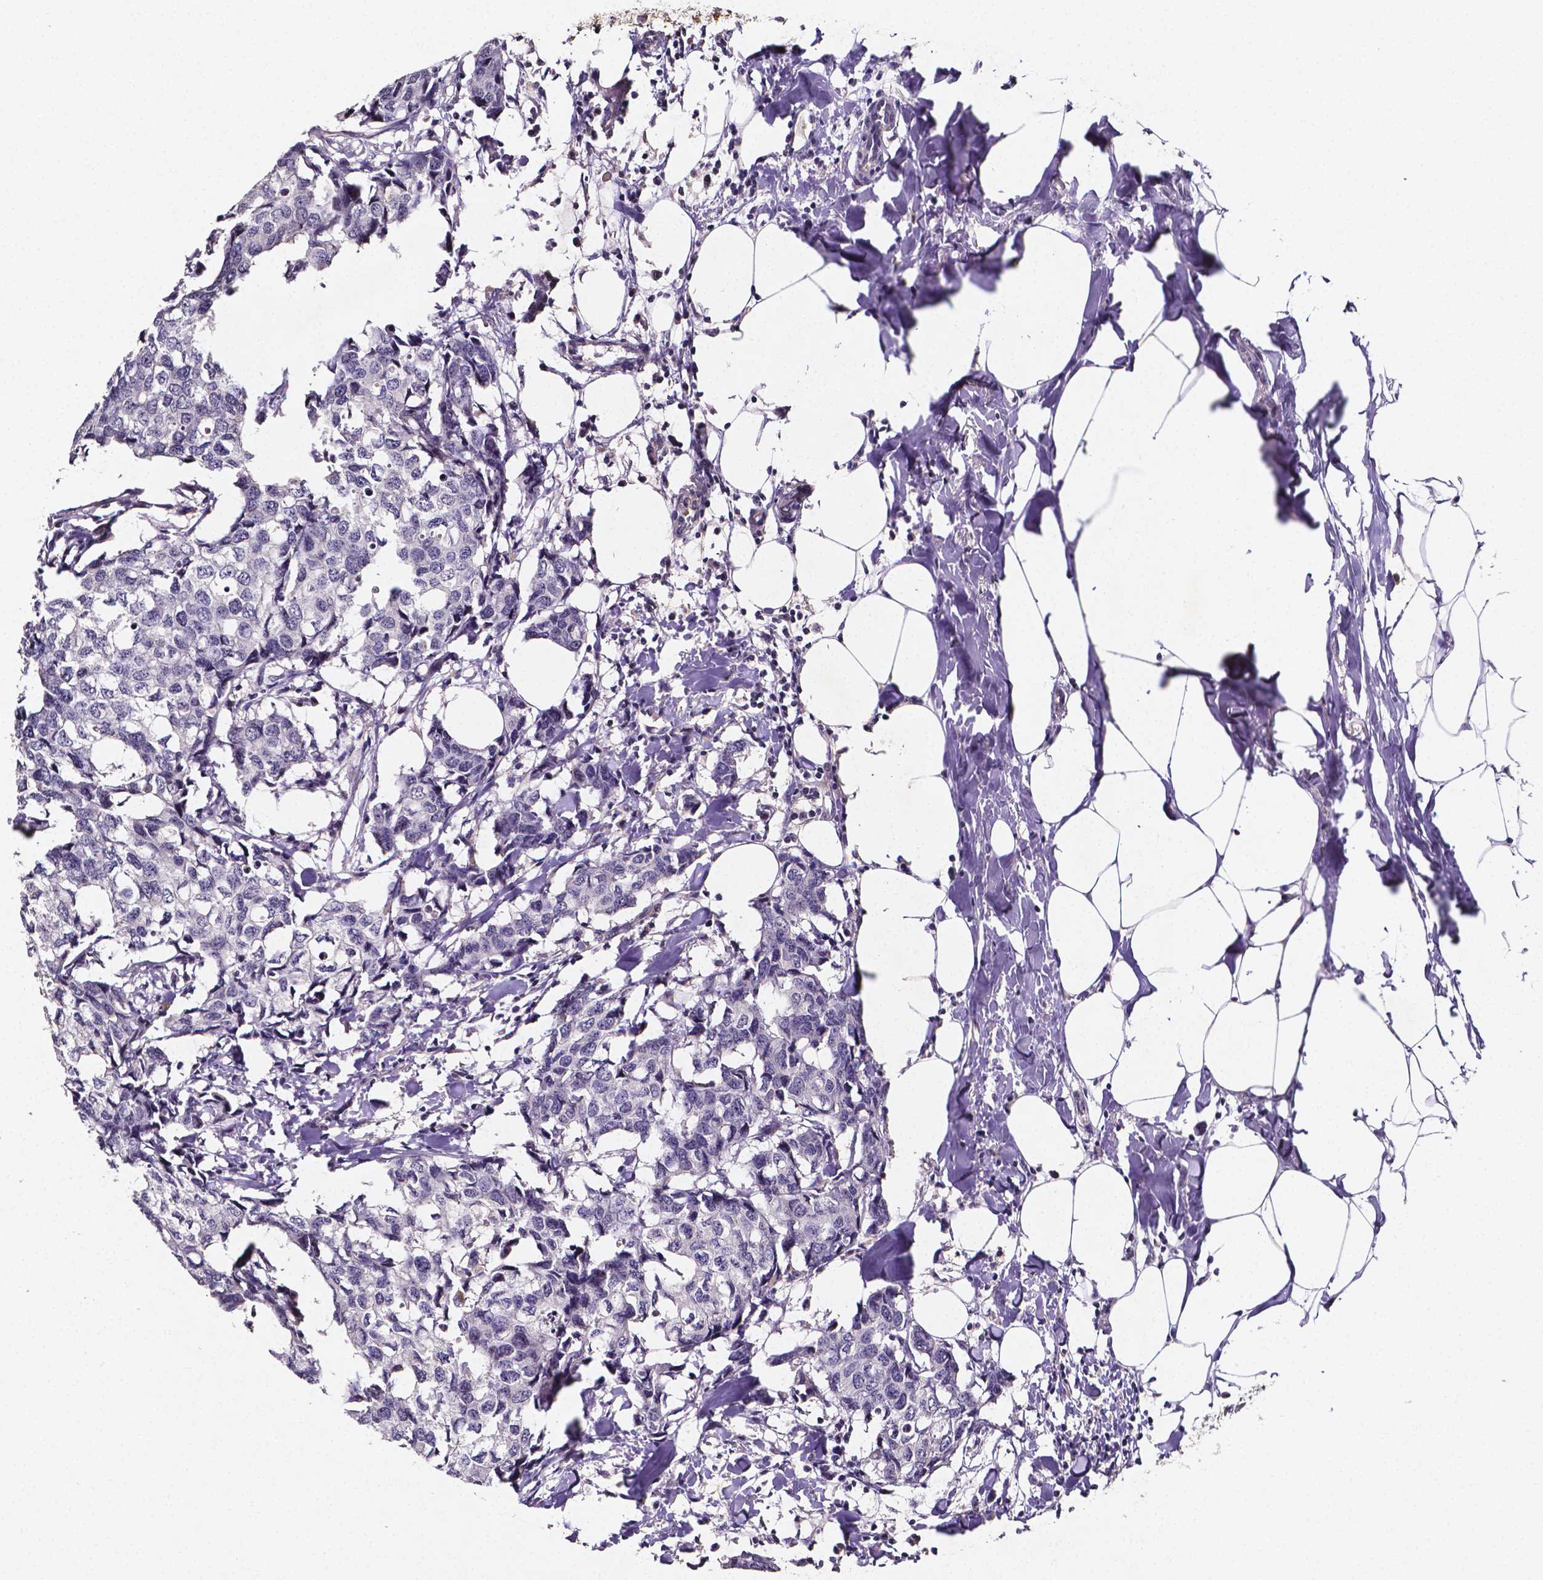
{"staining": {"intensity": "negative", "quantity": "none", "location": "none"}, "tissue": "breast cancer", "cell_type": "Tumor cells", "image_type": "cancer", "snomed": [{"axis": "morphology", "description": "Duct carcinoma"}, {"axis": "topography", "description": "Breast"}], "caption": "Protein analysis of invasive ductal carcinoma (breast) reveals no significant expression in tumor cells.", "gene": "NRGN", "patient": {"sex": "female", "age": 27}}